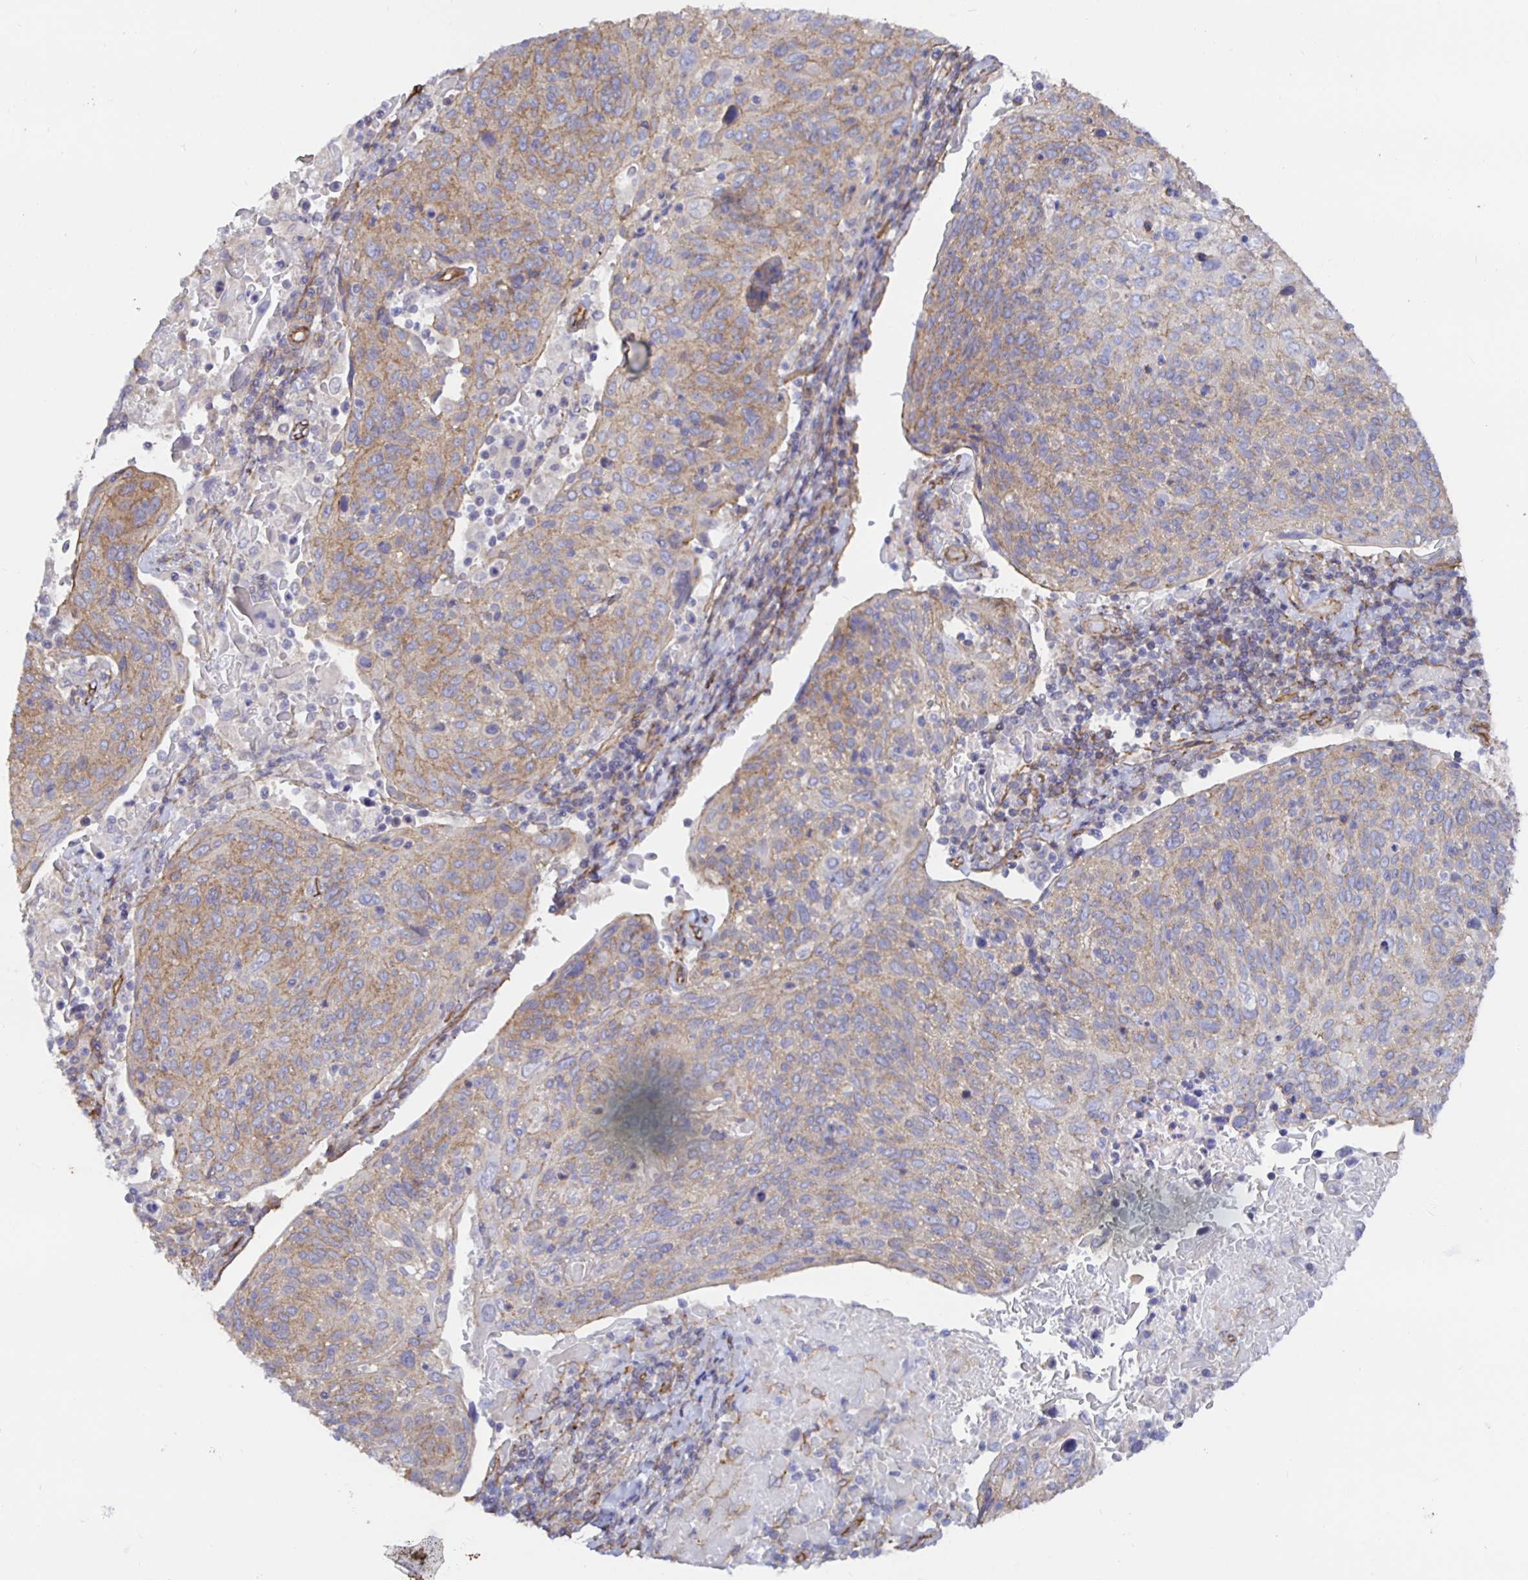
{"staining": {"intensity": "weak", "quantity": "25%-75%", "location": "cytoplasmic/membranous"}, "tissue": "cervical cancer", "cell_type": "Tumor cells", "image_type": "cancer", "snomed": [{"axis": "morphology", "description": "Squamous cell carcinoma, NOS"}, {"axis": "topography", "description": "Cervix"}], "caption": "High-magnification brightfield microscopy of cervical squamous cell carcinoma stained with DAB (3,3'-diaminobenzidine) (brown) and counterstained with hematoxylin (blue). tumor cells exhibit weak cytoplasmic/membranous staining is appreciated in about25%-75% of cells. (DAB IHC with brightfield microscopy, high magnification).", "gene": "ARHGEF39", "patient": {"sex": "female", "age": 61}}